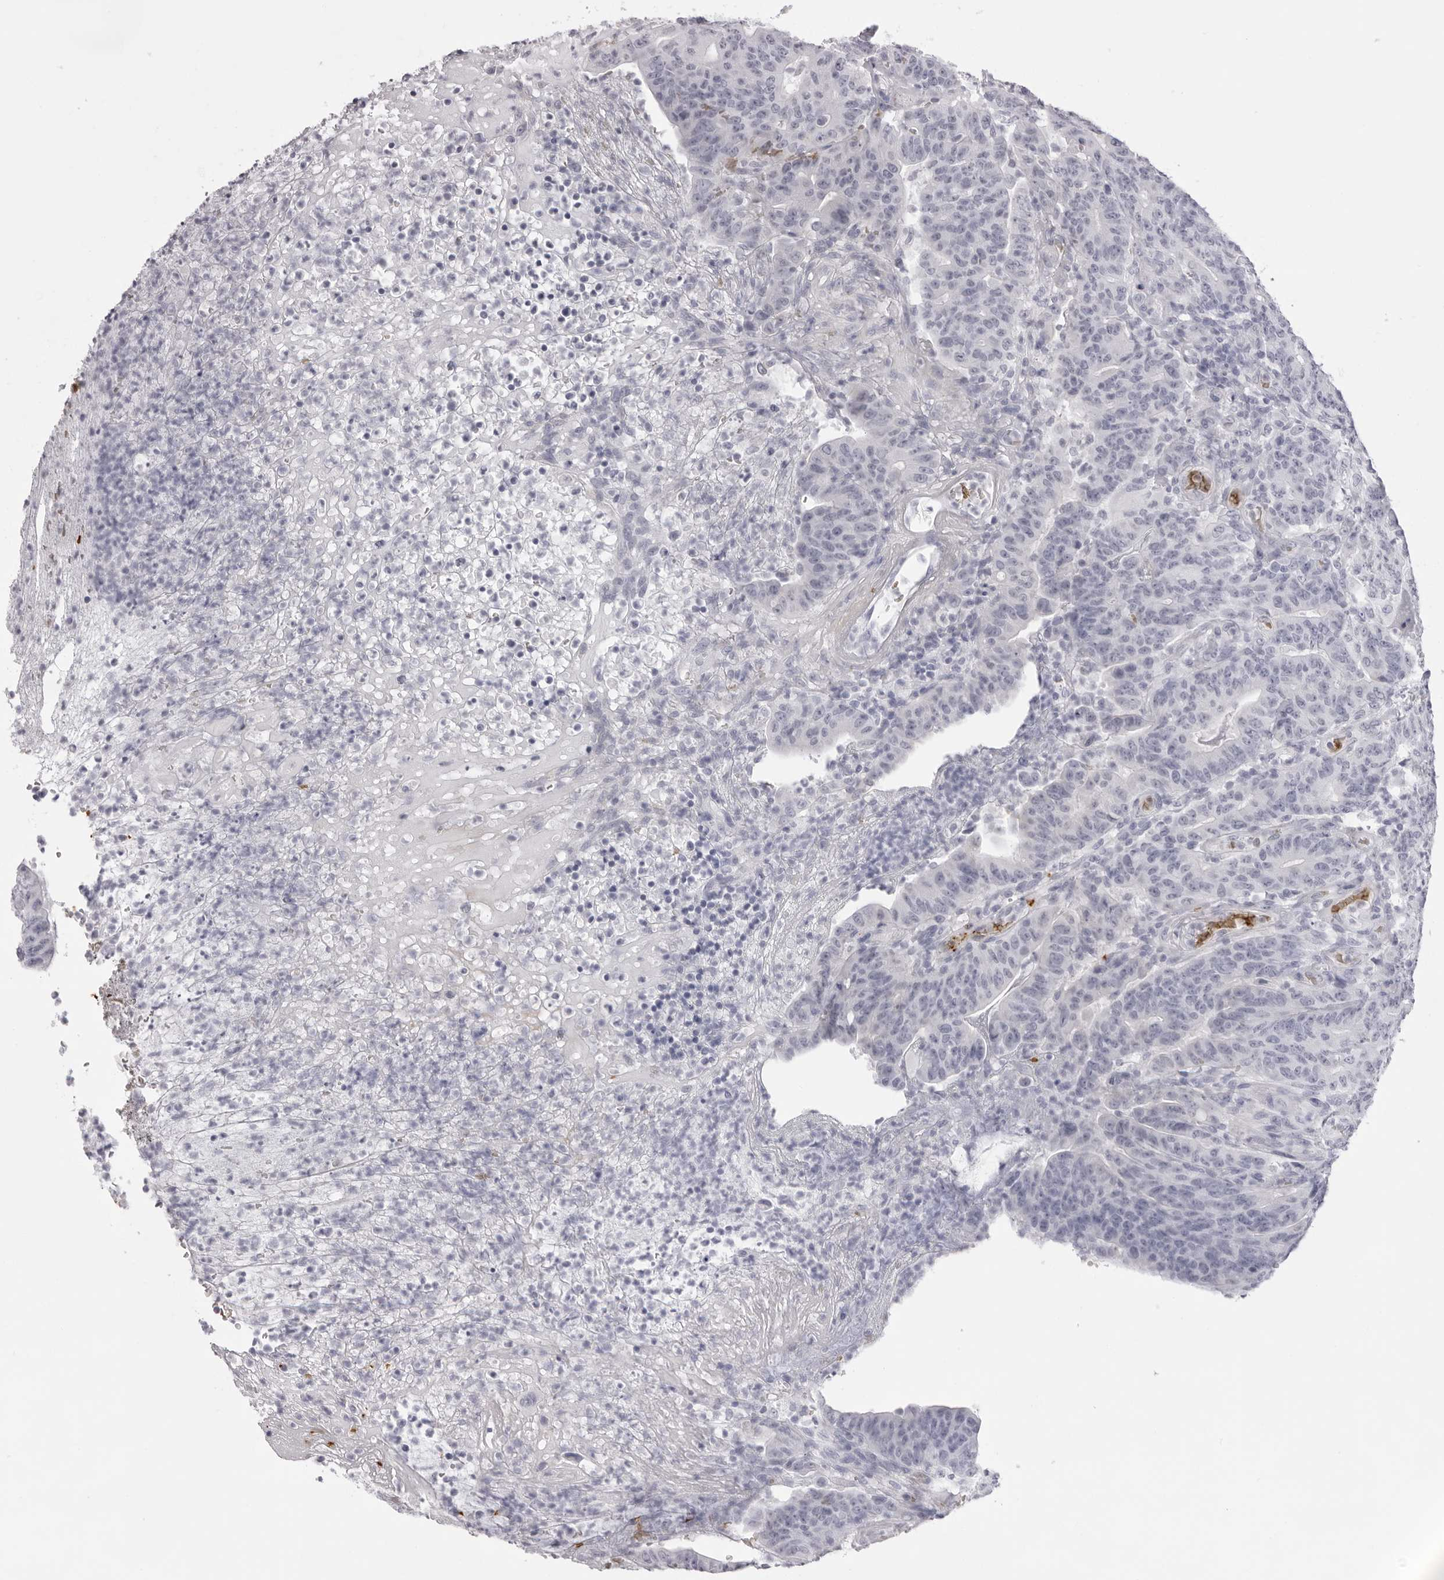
{"staining": {"intensity": "negative", "quantity": "none", "location": "none"}, "tissue": "colorectal cancer", "cell_type": "Tumor cells", "image_type": "cancer", "snomed": [{"axis": "morphology", "description": "Normal tissue, NOS"}, {"axis": "morphology", "description": "Adenocarcinoma, NOS"}, {"axis": "topography", "description": "Colon"}], "caption": "A high-resolution photomicrograph shows immunohistochemistry (IHC) staining of colorectal cancer (adenocarcinoma), which reveals no significant positivity in tumor cells.", "gene": "SPTA1", "patient": {"sex": "female", "age": 75}}